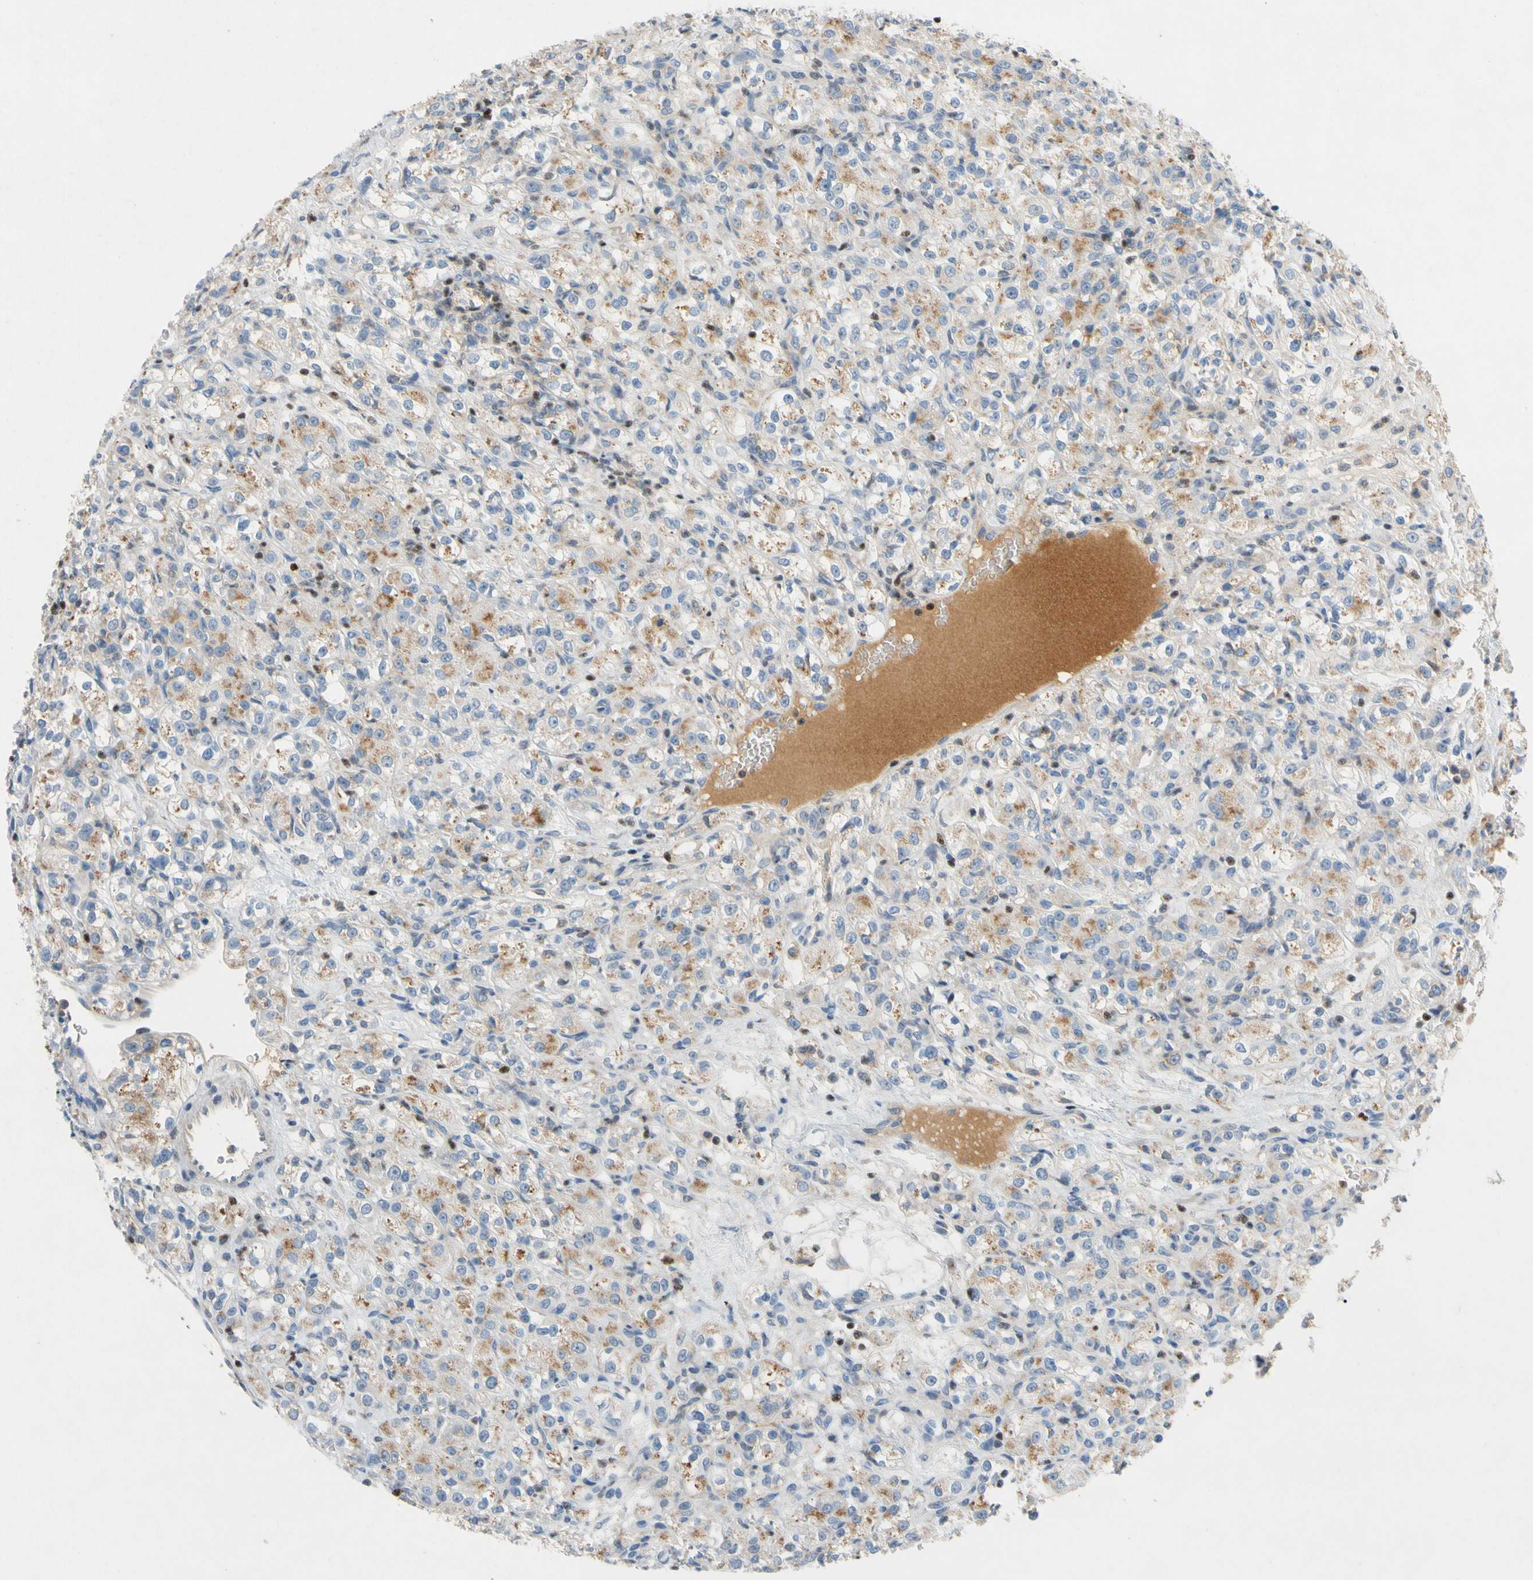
{"staining": {"intensity": "moderate", "quantity": "<25%", "location": "cytoplasmic/membranous"}, "tissue": "renal cancer", "cell_type": "Tumor cells", "image_type": "cancer", "snomed": [{"axis": "morphology", "description": "Normal tissue, NOS"}, {"axis": "morphology", "description": "Adenocarcinoma, NOS"}, {"axis": "topography", "description": "Kidney"}], "caption": "Immunohistochemical staining of human renal cancer (adenocarcinoma) exhibits low levels of moderate cytoplasmic/membranous expression in about <25% of tumor cells. Nuclei are stained in blue.", "gene": "SP140", "patient": {"sex": "male", "age": 61}}